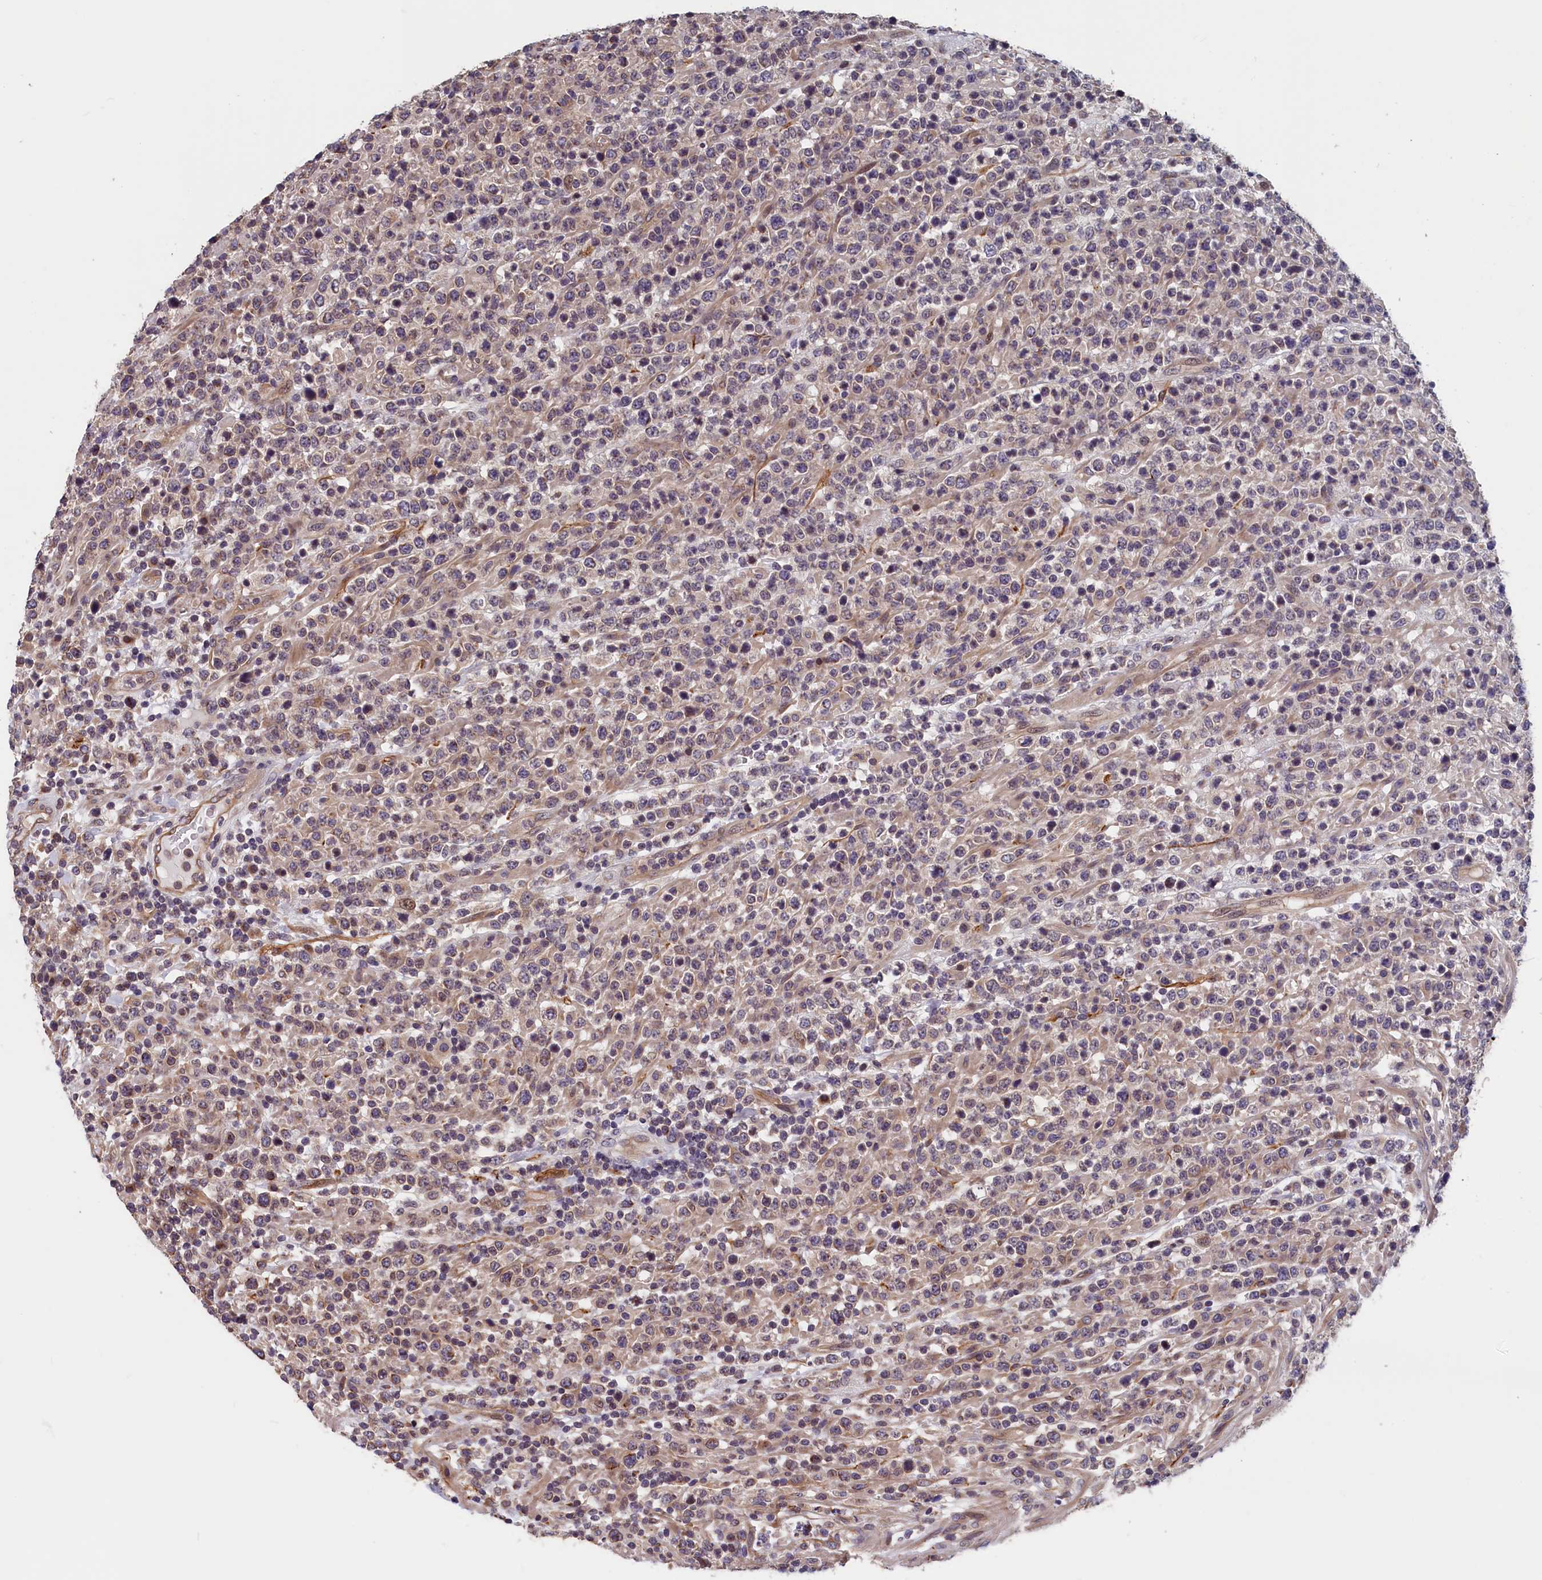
{"staining": {"intensity": "weak", "quantity": "<25%", "location": "cytoplasmic/membranous"}, "tissue": "lymphoma", "cell_type": "Tumor cells", "image_type": "cancer", "snomed": [{"axis": "morphology", "description": "Malignant lymphoma, non-Hodgkin's type, High grade"}, {"axis": "topography", "description": "Colon"}], "caption": "Tumor cells are negative for brown protein staining in lymphoma.", "gene": "TMEM116", "patient": {"sex": "female", "age": 53}}